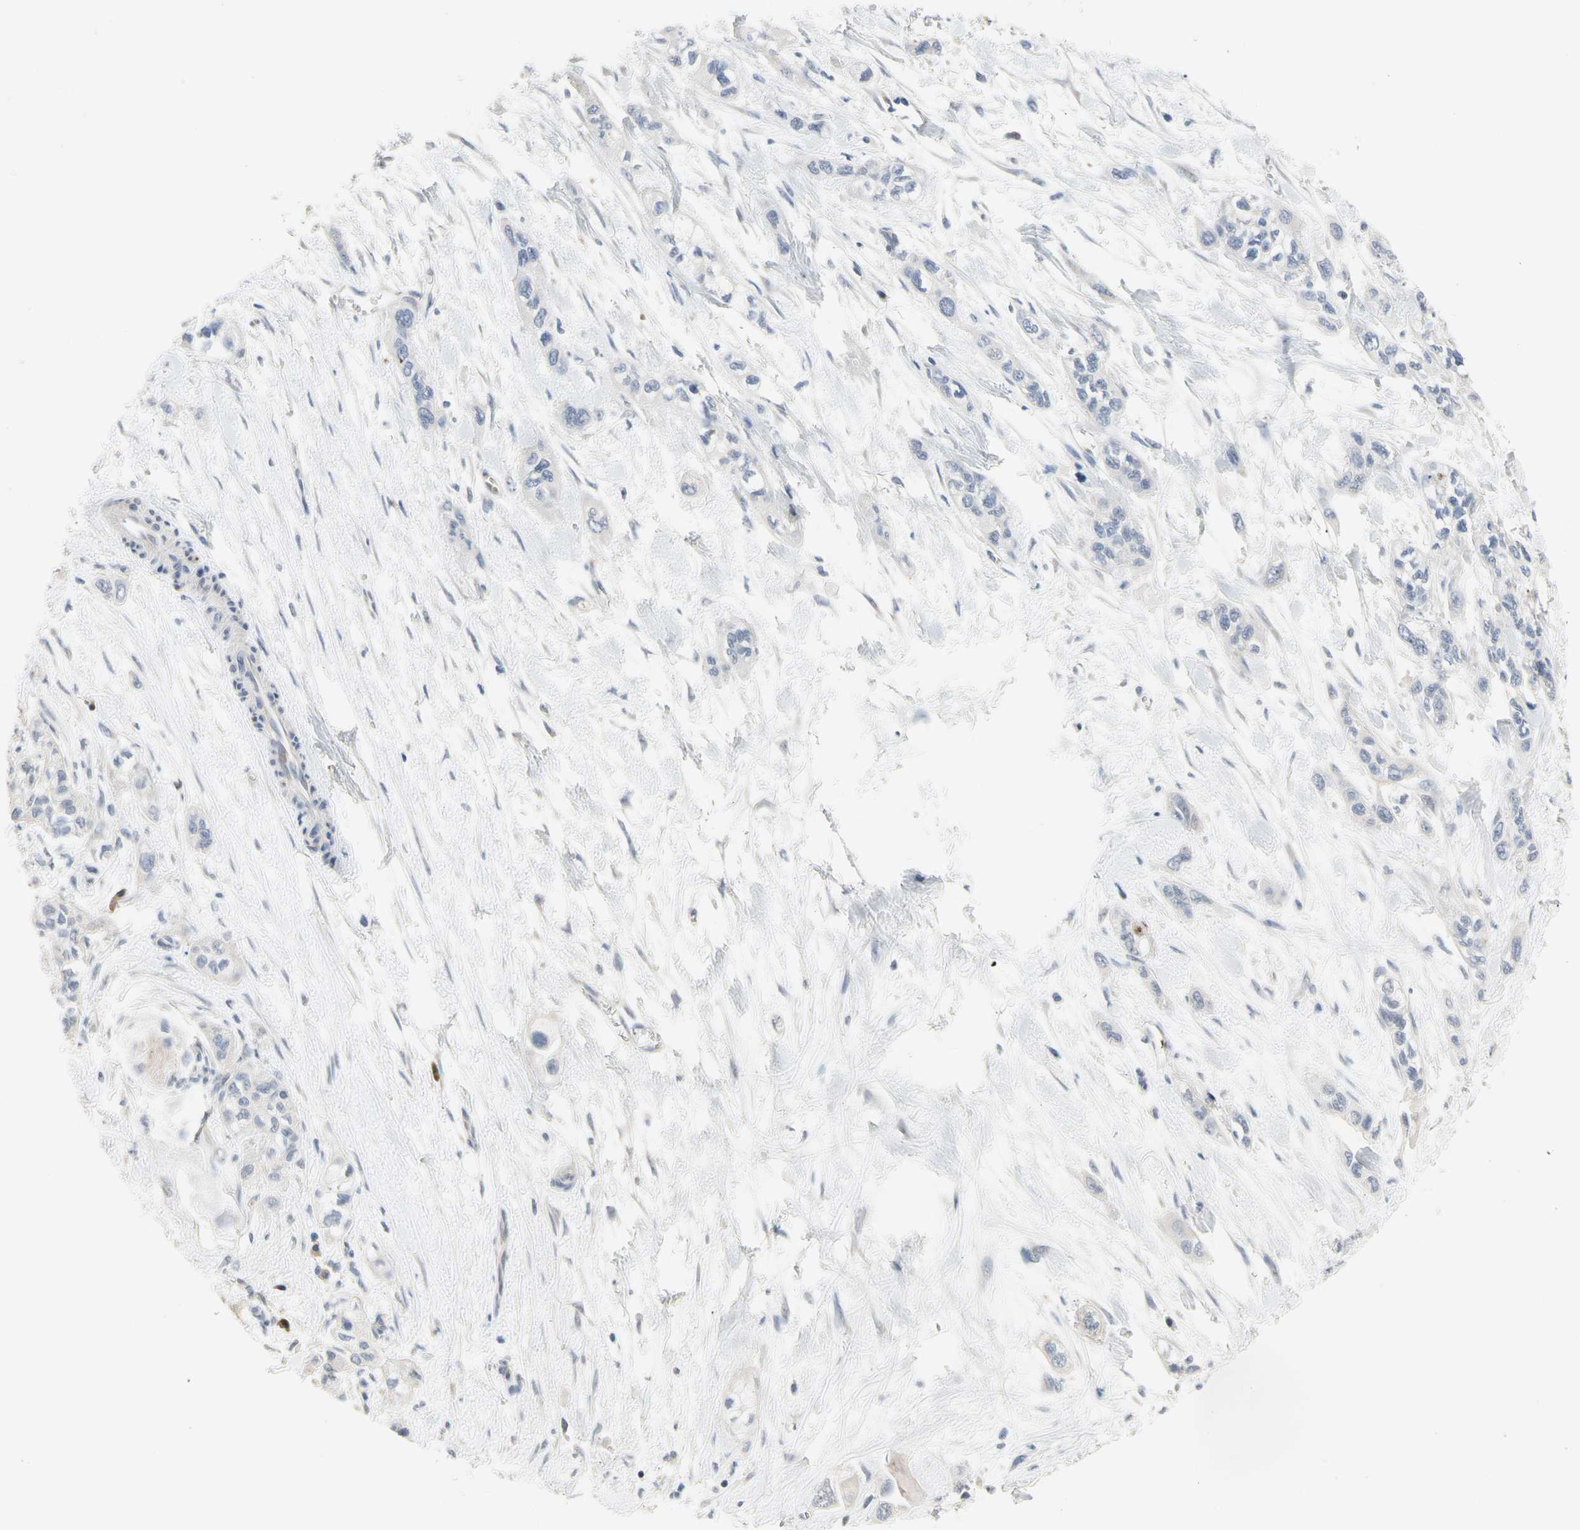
{"staining": {"intensity": "negative", "quantity": "none", "location": "none"}, "tissue": "pancreatic cancer", "cell_type": "Tumor cells", "image_type": "cancer", "snomed": [{"axis": "morphology", "description": "Adenocarcinoma, NOS"}, {"axis": "topography", "description": "Pancreas"}], "caption": "An IHC histopathology image of pancreatic adenocarcinoma is shown. There is no staining in tumor cells of pancreatic adenocarcinoma.", "gene": "HMGCR", "patient": {"sex": "male", "age": 74}}